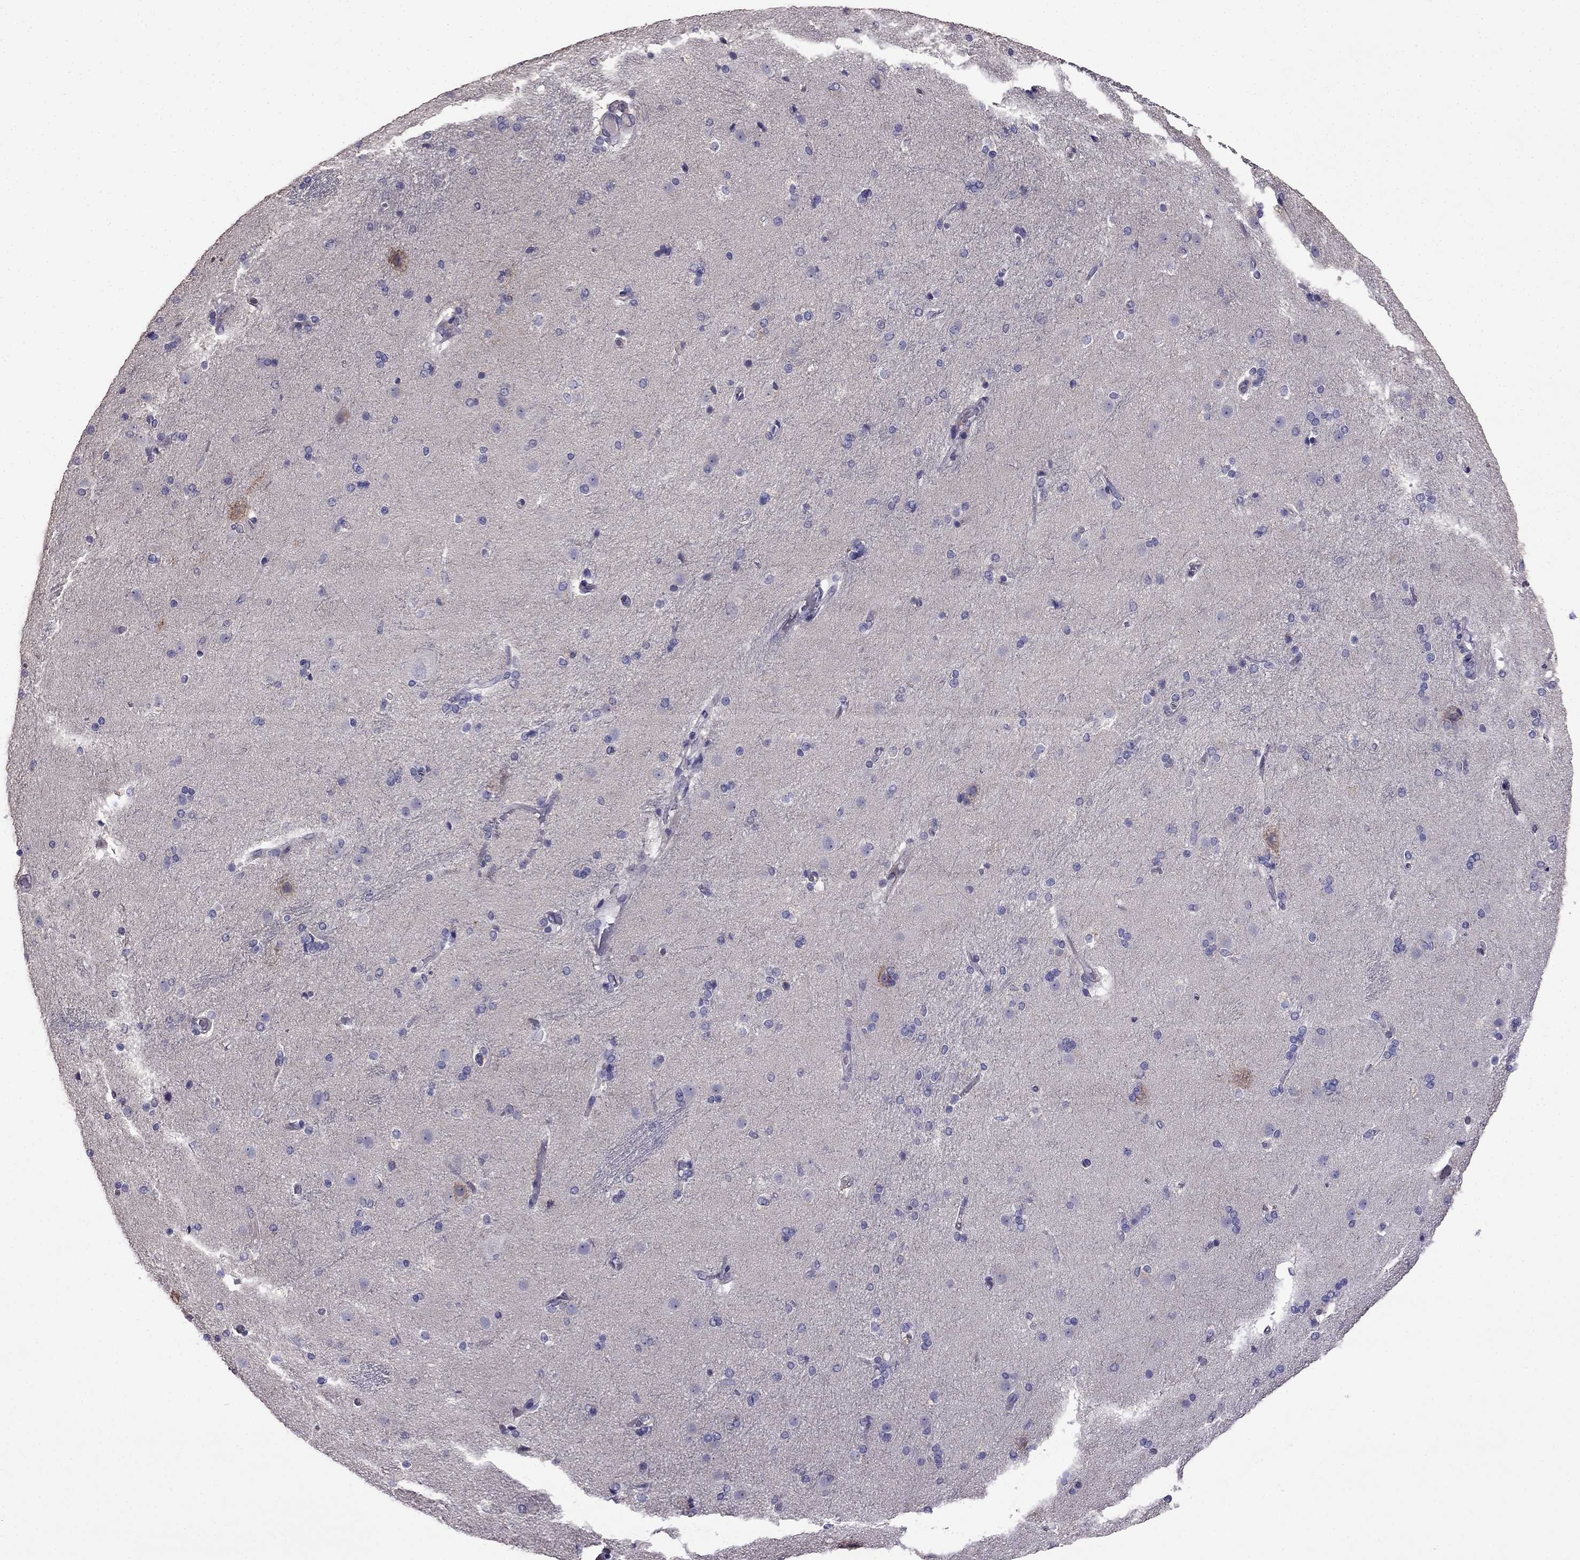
{"staining": {"intensity": "negative", "quantity": "none", "location": "none"}, "tissue": "caudate", "cell_type": "Glial cells", "image_type": "normal", "snomed": [{"axis": "morphology", "description": "Normal tissue, NOS"}, {"axis": "topography", "description": "Lateral ventricle wall"}], "caption": "Glial cells show no significant protein staining in unremarkable caudate.", "gene": "CDH9", "patient": {"sex": "male", "age": 54}}